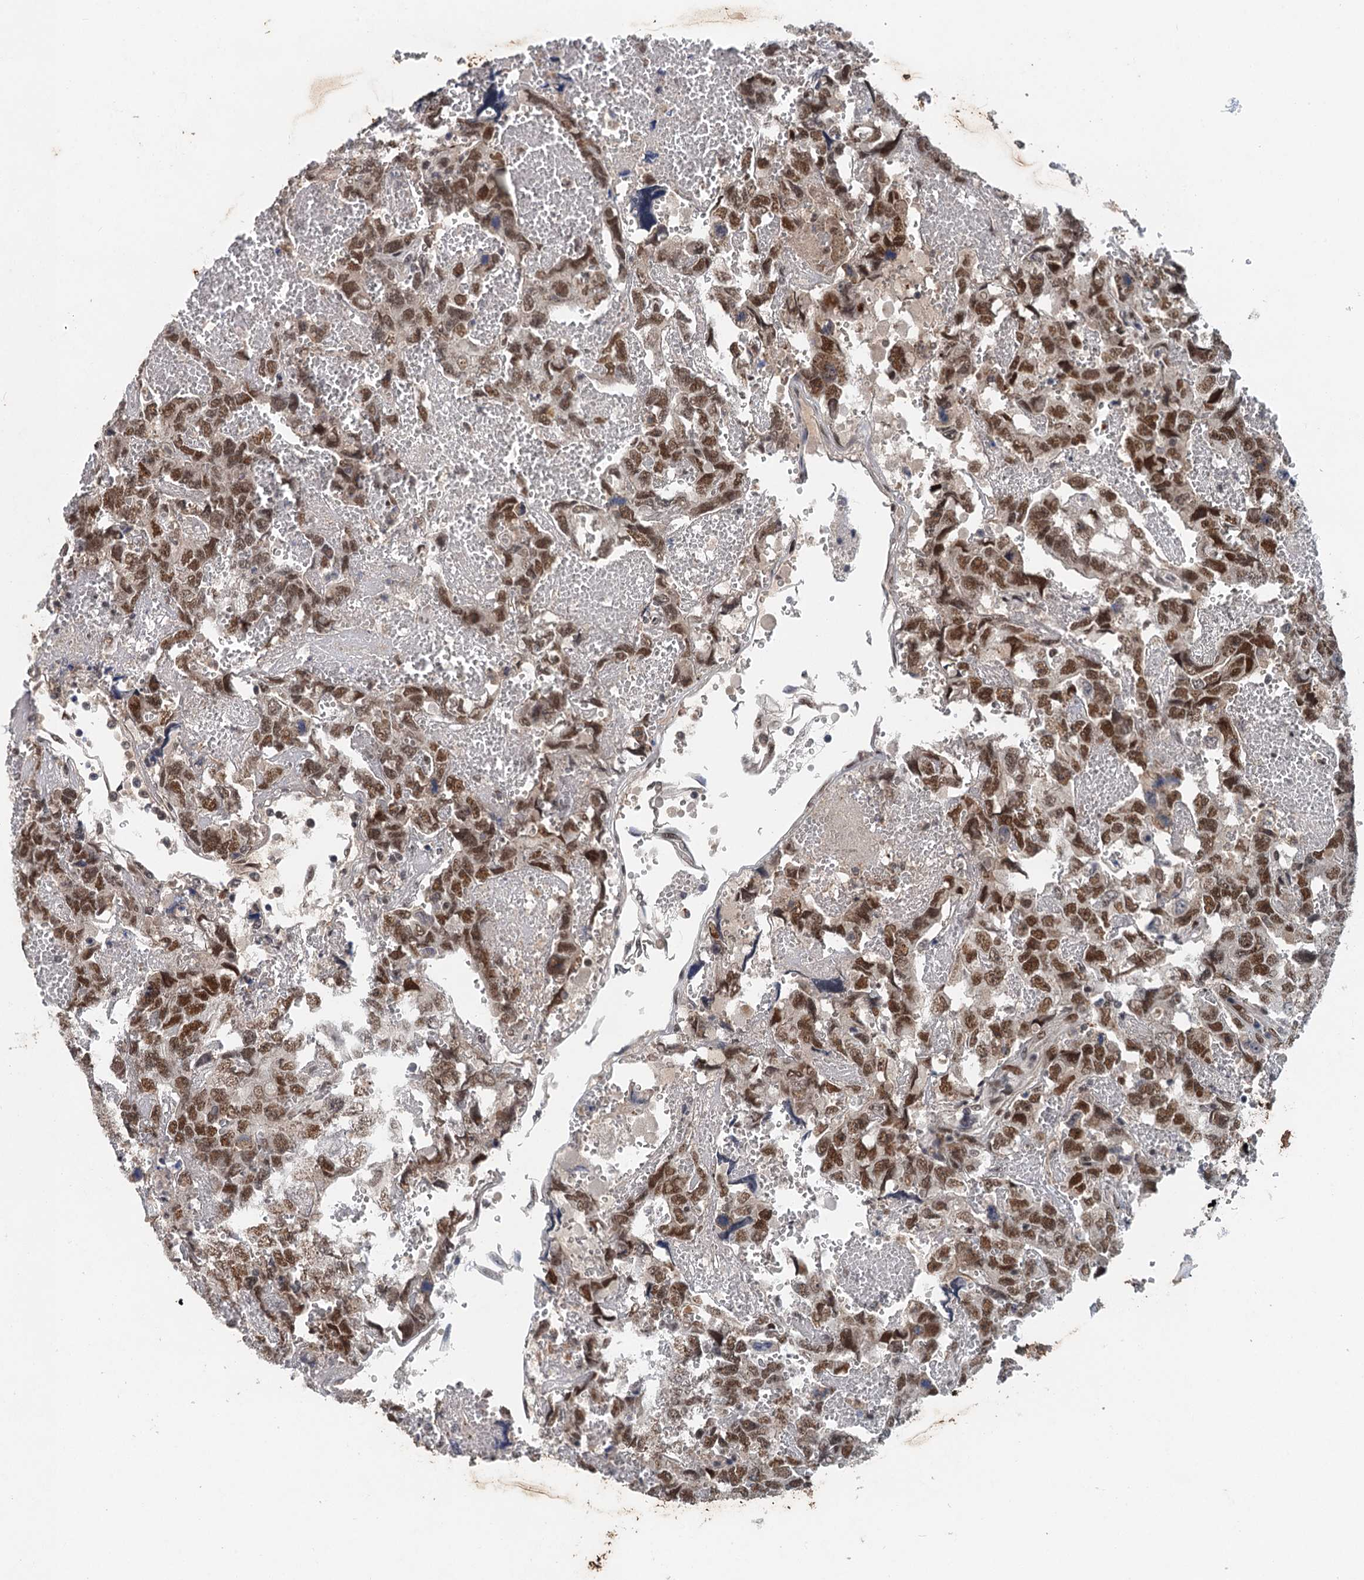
{"staining": {"intensity": "moderate", "quantity": ">75%", "location": "nuclear"}, "tissue": "testis cancer", "cell_type": "Tumor cells", "image_type": "cancer", "snomed": [{"axis": "morphology", "description": "Carcinoma, Embryonal, NOS"}, {"axis": "topography", "description": "Testis"}], "caption": "Protein analysis of testis cancer (embryonal carcinoma) tissue exhibits moderate nuclear staining in about >75% of tumor cells. Nuclei are stained in blue.", "gene": "CSTF3", "patient": {"sex": "male", "age": 45}}